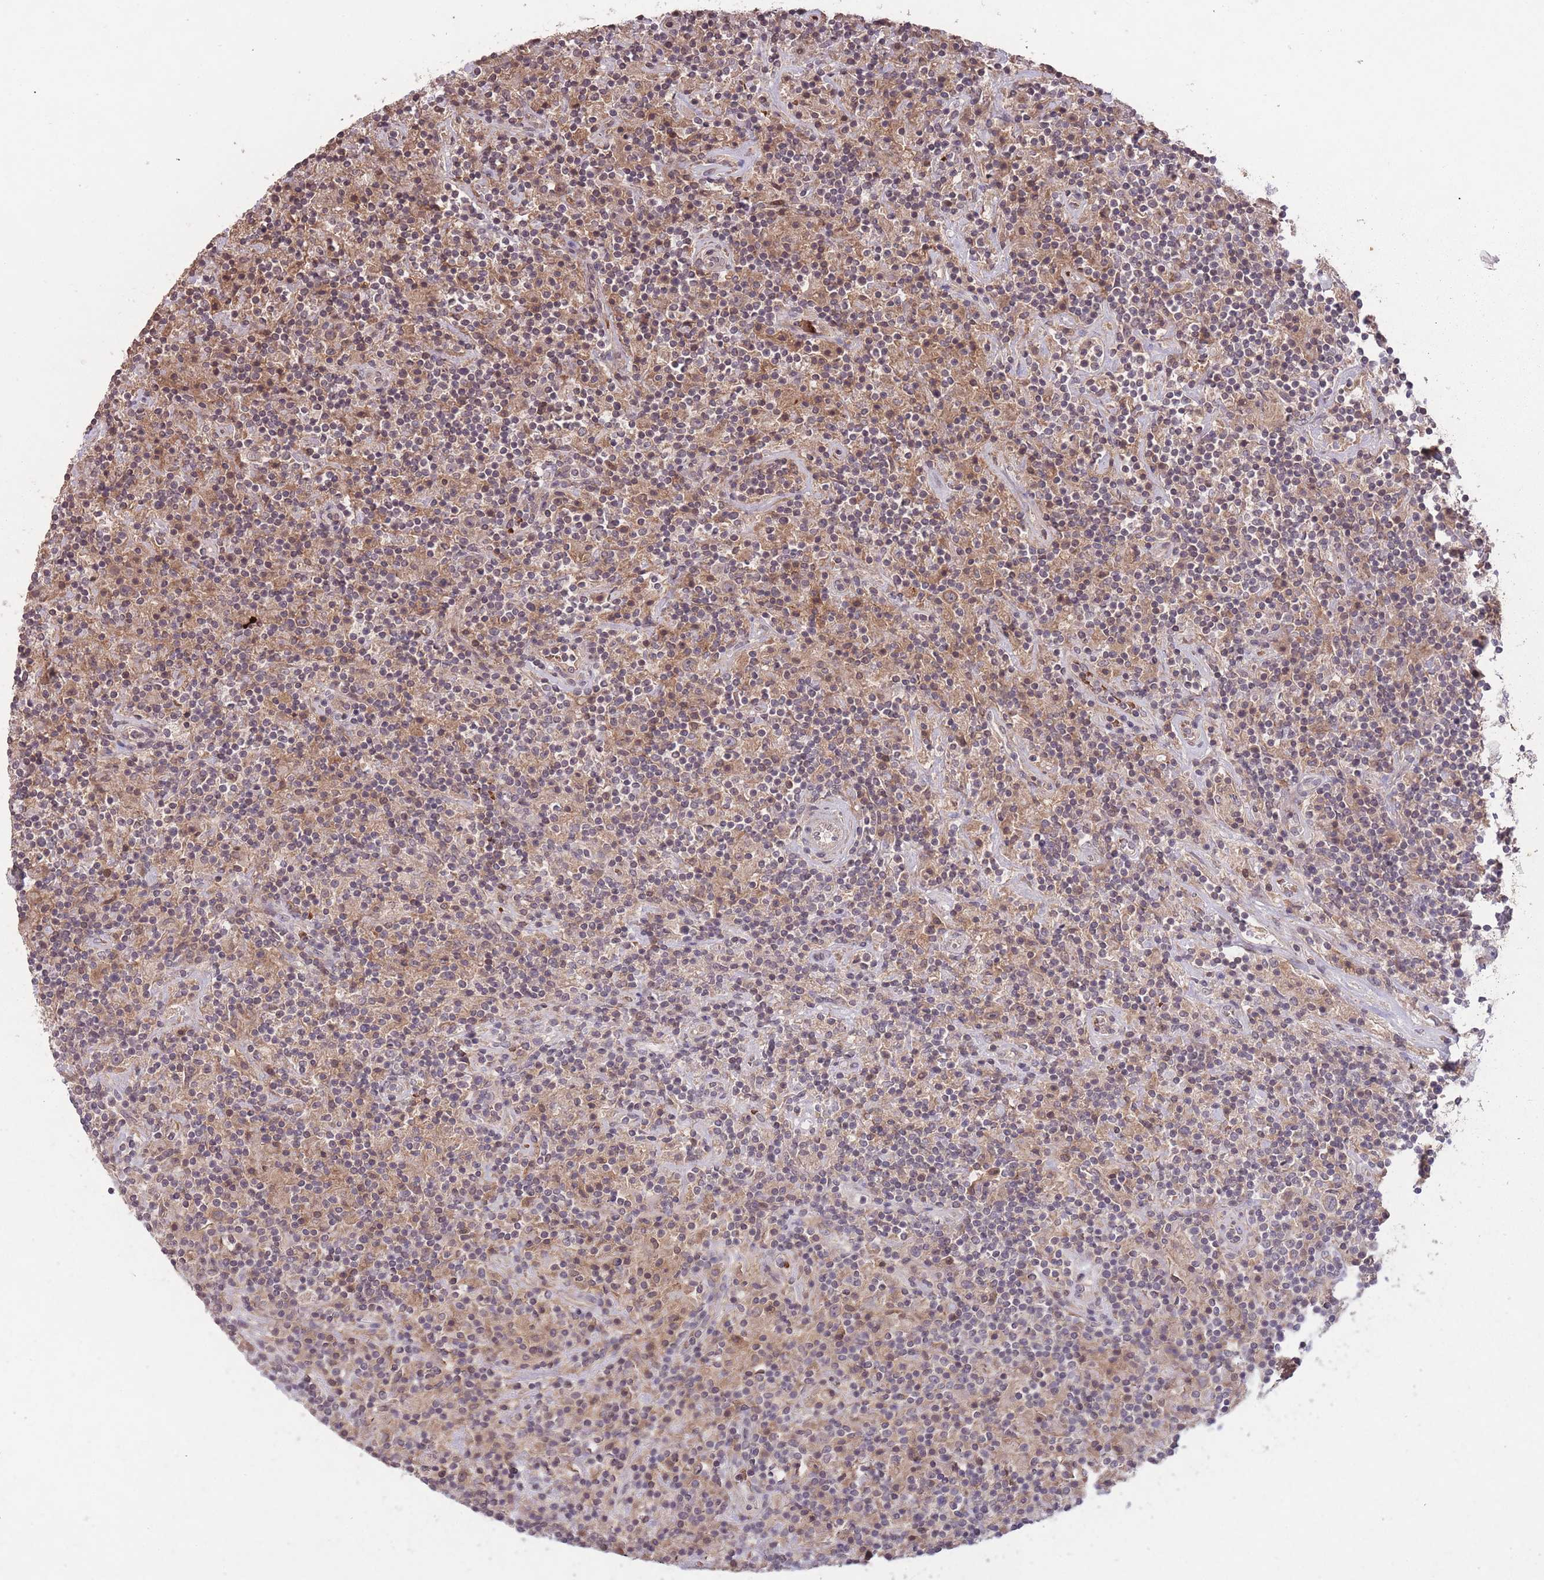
{"staining": {"intensity": "negative", "quantity": "none", "location": "none"}, "tissue": "lymphoma", "cell_type": "Tumor cells", "image_type": "cancer", "snomed": [{"axis": "morphology", "description": "Hodgkin's disease, NOS"}, {"axis": "topography", "description": "Lymph node"}], "caption": "Protein analysis of Hodgkin's disease displays no significant positivity in tumor cells. The staining was performed using DAB (3,3'-diaminobenzidine) to visualize the protein expression in brown, while the nuclei were stained in blue with hematoxylin (Magnification: 20x).", "gene": "ADCYAP1R1", "patient": {"sex": "male", "age": 70}}